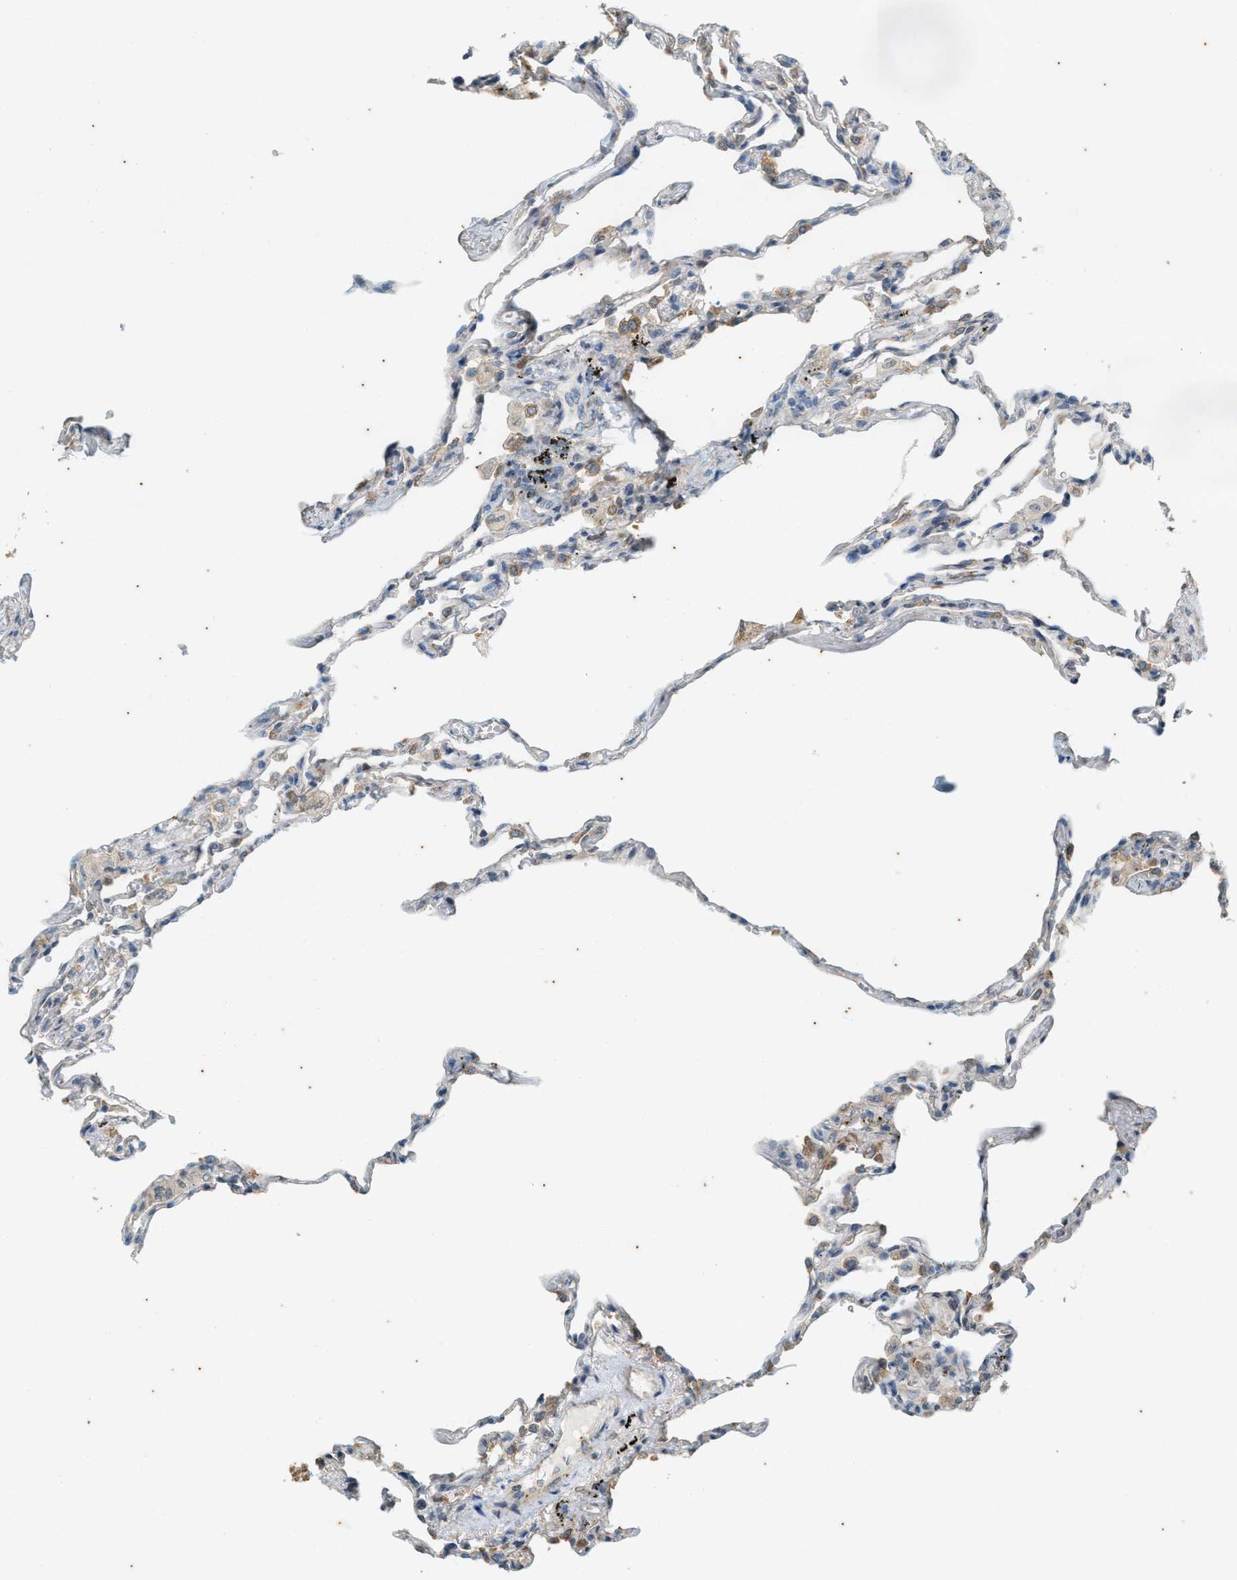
{"staining": {"intensity": "moderate", "quantity": "<25%", "location": "cytoplasmic/membranous"}, "tissue": "lung", "cell_type": "Alveolar cells", "image_type": "normal", "snomed": [{"axis": "morphology", "description": "Normal tissue, NOS"}, {"axis": "topography", "description": "Lung"}], "caption": "A brown stain labels moderate cytoplasmic/membranous staining of a protein in alveolar cells of benign human lung. The protein is shown in brown color, while the nuclei are stained blue.", "gene": "CHPF2", "patient": {"sex": "male", "age": 59}}